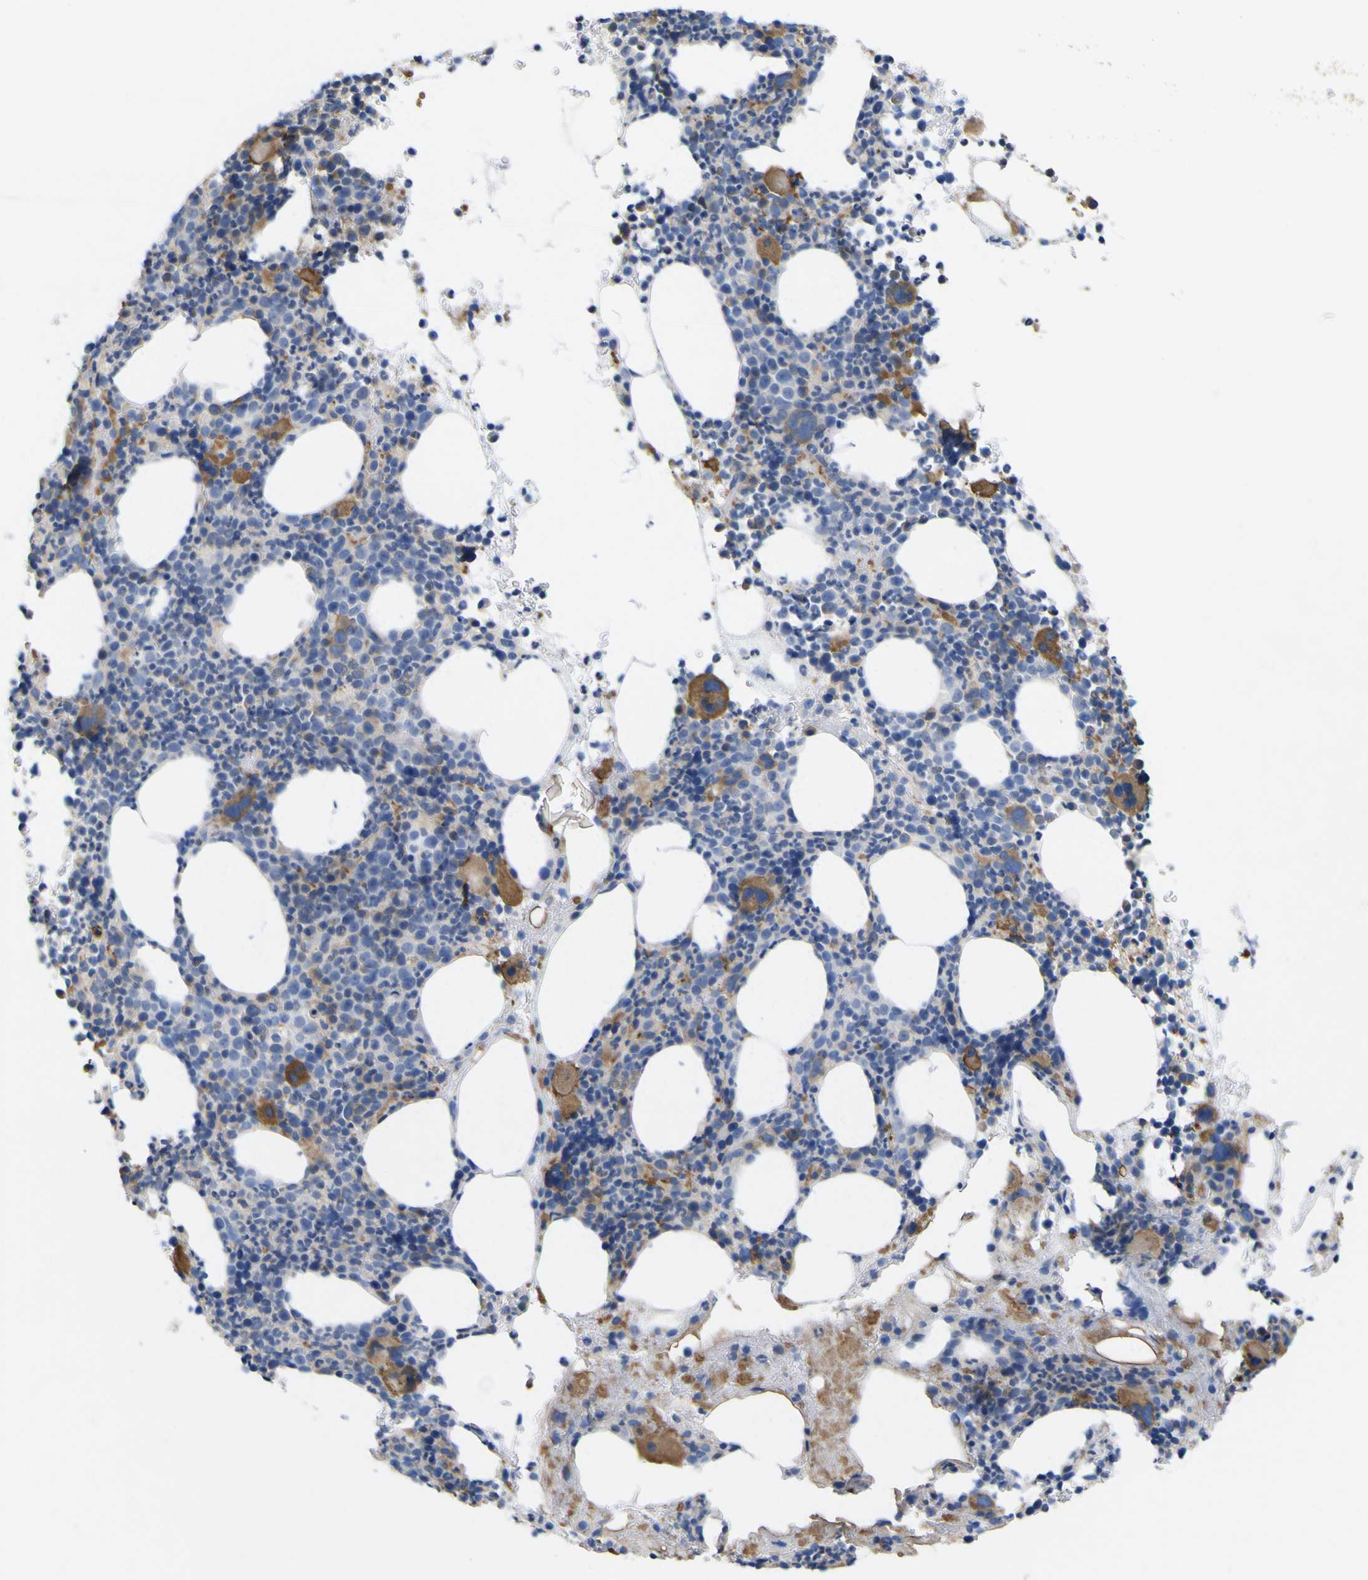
{"staining": {"intensity": "moderate", "quantity": "25%-75%", "location": "cytoplasmic/membranous"}, "tissue": "bone marrow", "cell_type": "Hematopoietic cells", "image_type": "normal", "snomed": [{"axis": "morphology", "description": "Normal tissue, NOS"}, {"axis": "morphology", "description": "Inflammation, NOS"}, {"axis": "topography", "description": "Bone marrow"}], "caption": "Brown immunohistochemical staining in benign bone marrow demonstrates moderate cytoplasmic/membranous expression in approximately 25%-75% of hematopoietic cells.", "gene": "MYEOV", "patient": {"sex": "male", "age": 73}}